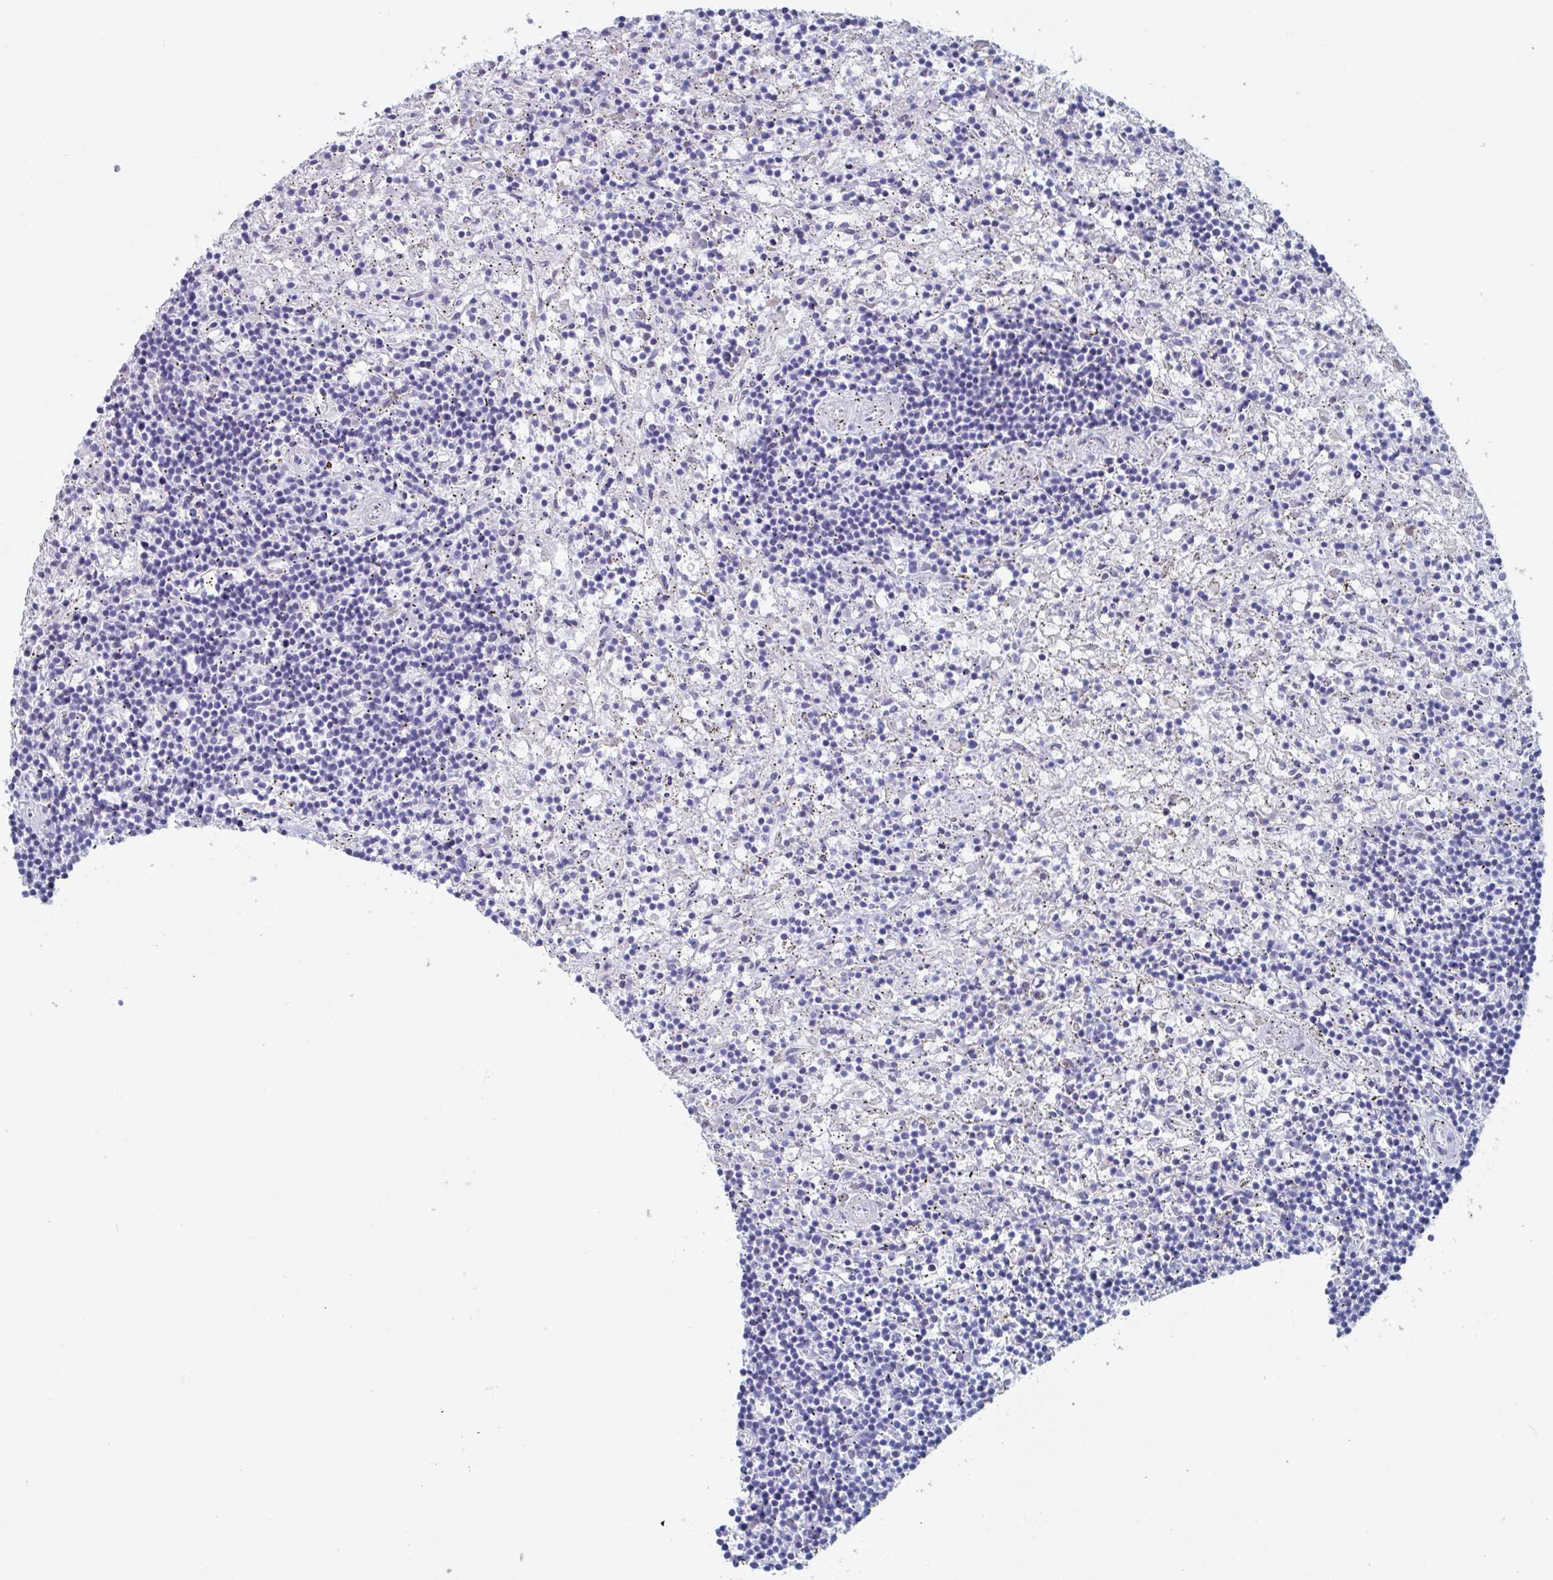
{"staining": {"intensity": "negative", "quantity": "none", "location": "none"}, "tissue": "lymphoma", "cell_type": "Tumor cells", "image_type": "cancer", "snomed": [{"axis": "morphology", "description": "Malignant lymphoma, non-Hodgkin's type, Low grade"}, {"axis": "topography", "description": "Spleen"}], "caption": "Immunohistochemistry of human lymphoma shows no staining in tumor cells. Nuclei are stained in blue.", "gene": "NT5C3B", "patient": {"sex": "male", "age": 76}}